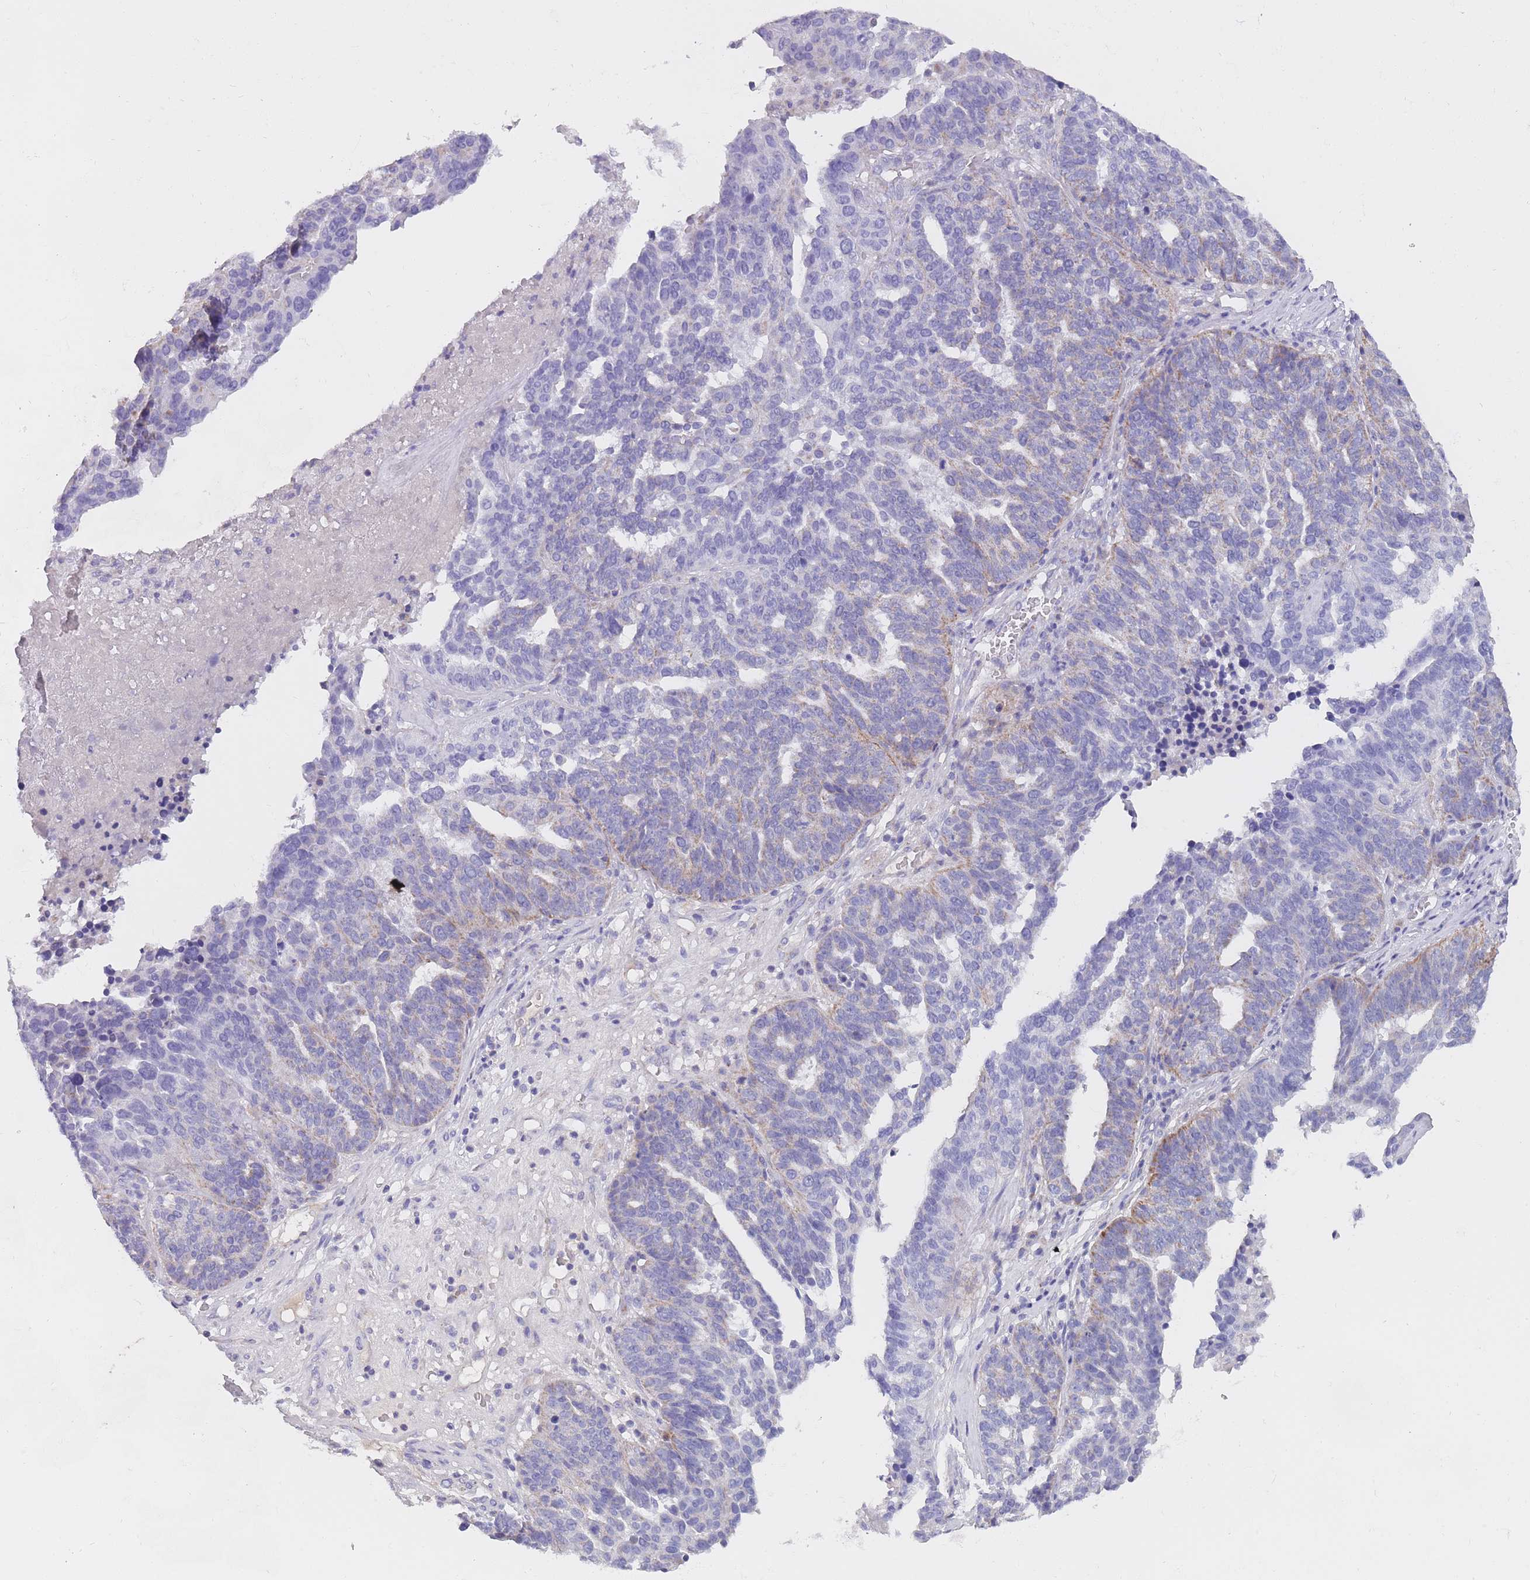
{"staining": {"intensity": "weak", "quantity": "<25%", "location": "cytoplasmic/membranous"}, "tissue": "ovarian cancer", "cell_type": "Tumor cells", "image_type": "cancer", "snomed": [{"axis": "morphology", "description": "Cystadenocarcinoma, serous, NOS"}, {"axis": "topography", "description": "Ovary"}], "caption": "IHC of ovarian cancer (serous cystadenocarcinoma) displays no expression in tumor cells.", "gene": "MRPS14", "patient": {"sex": "female", "age": 59}}